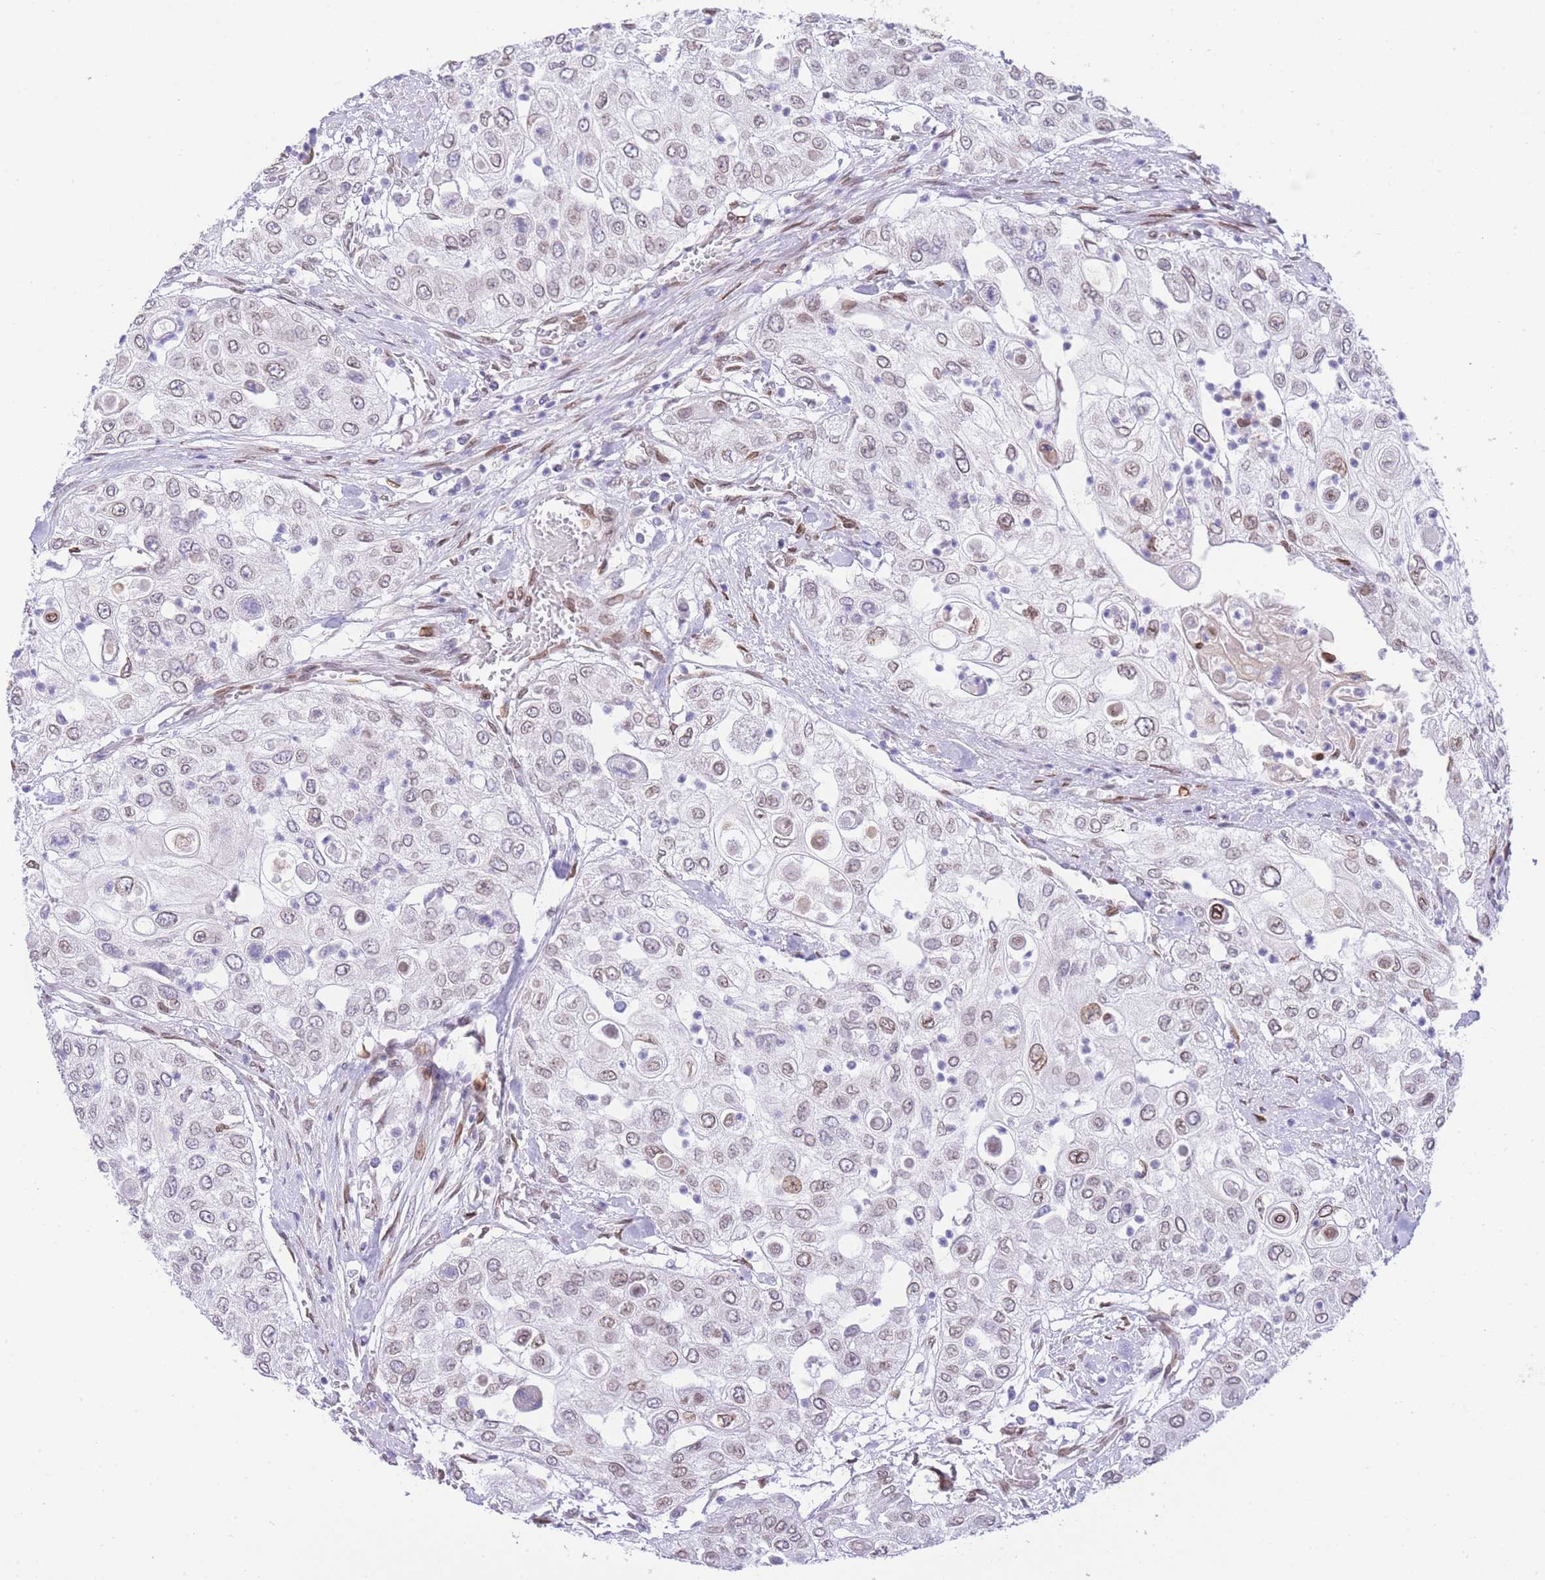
{"staining": {"intensity": "weak", "quantity": "25%-75%", "location": "nuclear"}, "tissue": "urothelial cancer", "cell_type": "Tumor cells", "image_type": "cancer", "snomed": [{"axis": "morphology", "description": "Urothelial carcinoma, High grade"}, {"axis": "topography", "description": "Urinary bladder"}], "caption": "There is low levels of weak nuclear expression in tumor cells of high-grade urothelial carcinoma, as demonstrated by immunohistochemical staining (brown color).", "gene": "OR10AD1", "patient": {"sex": "female", "age": 79}}